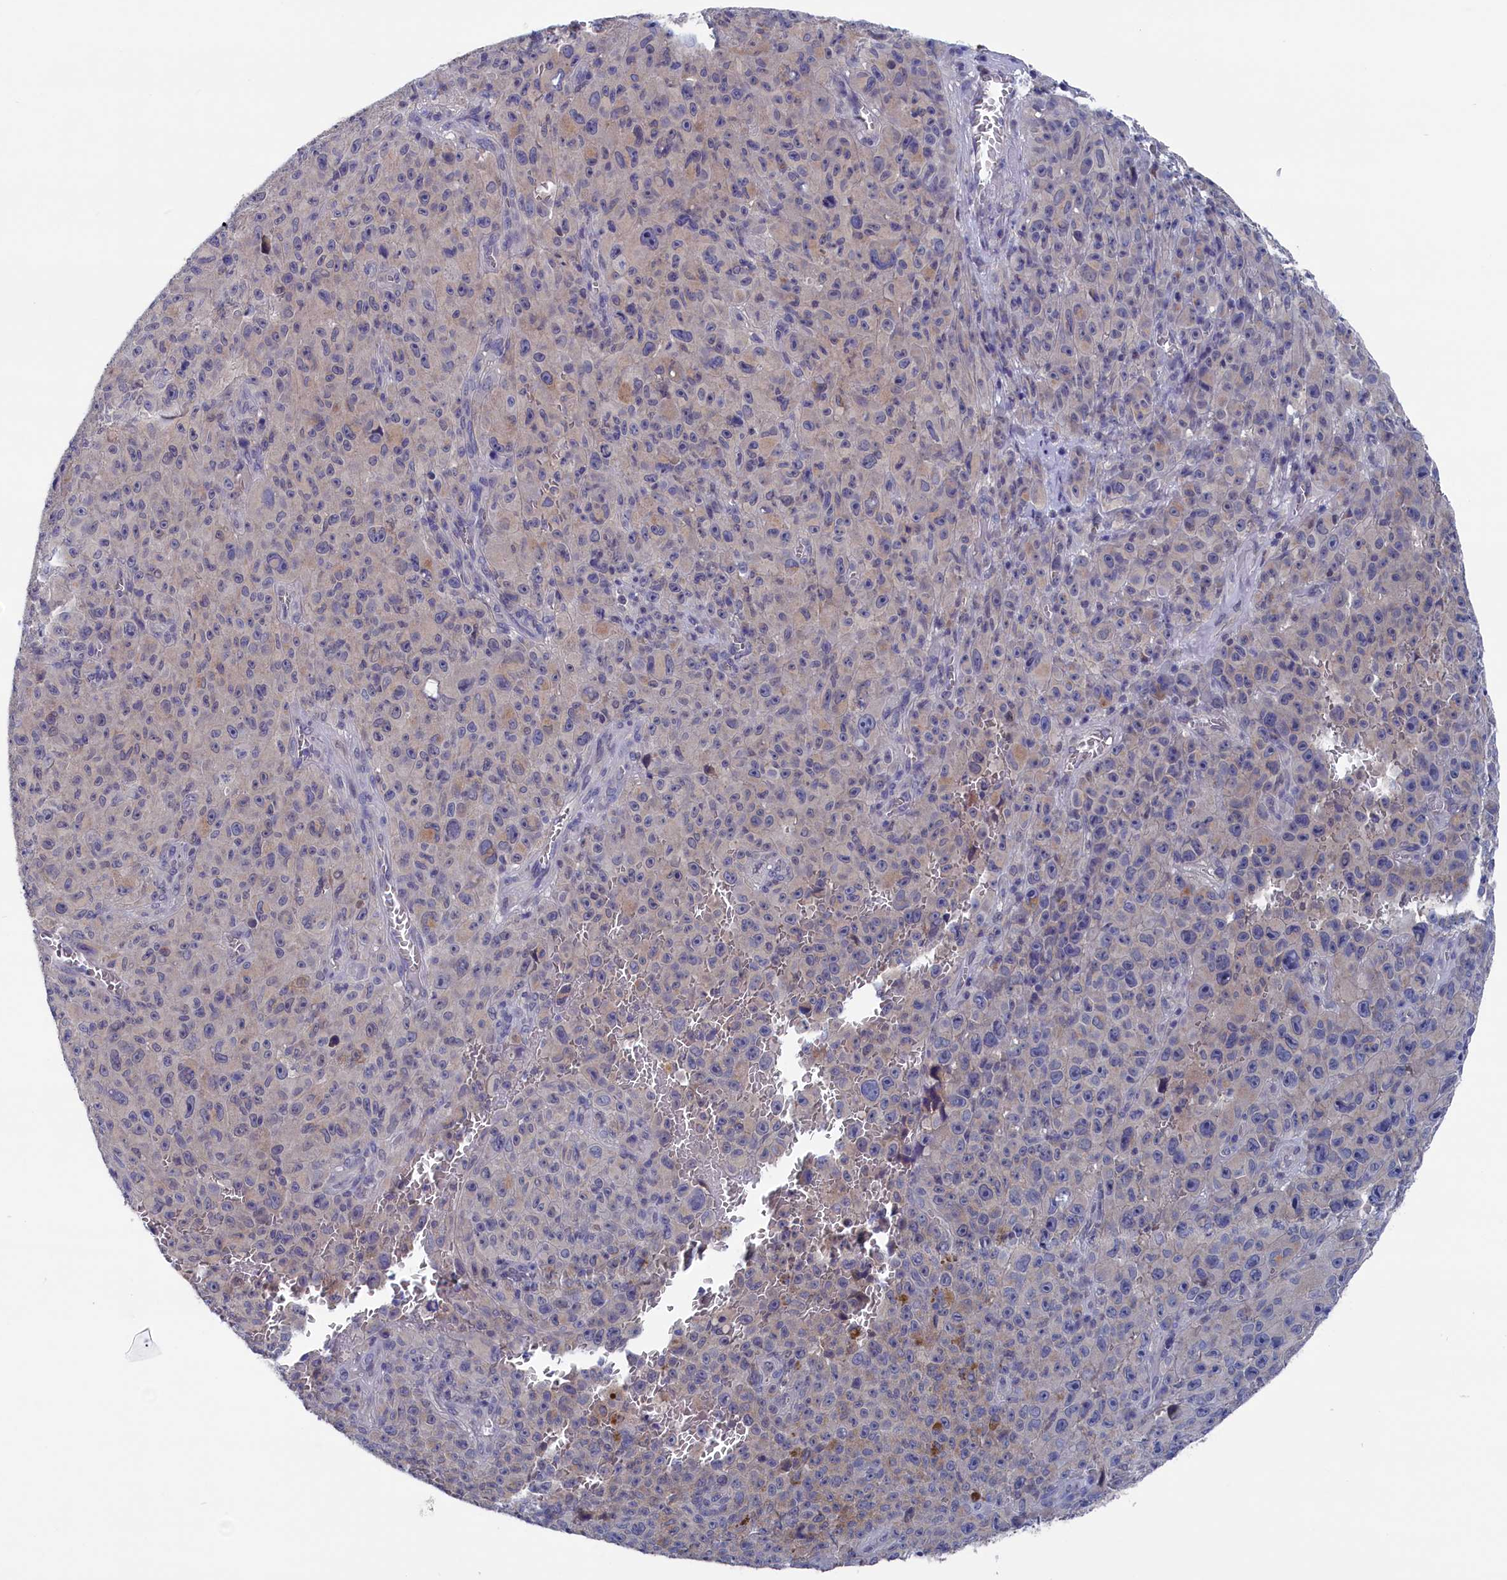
{"staining": {"intensity": "negative", "quantity": "none", "location": "none"}, "tissue": "melanoma", "cell_type": "Tumor cells", "image_type": "cancer", "snomed": [{"axis": "morphology", "description": "Malignant melanoma, NOS"}, {"axis": "topography", "description": "Skin"}], "caption": "High magnification brightfield microscopy of malignant melanoma stained with DAB (brown) and counterstained with hematoxylin (blue): tumor cells show no significant staining. The staining is performed using DAB brown chromogen with nuclei counter-stained in using hematoxylin.", "gene": "SPATA13", "patient": {"sex": "female", "age": 82}}